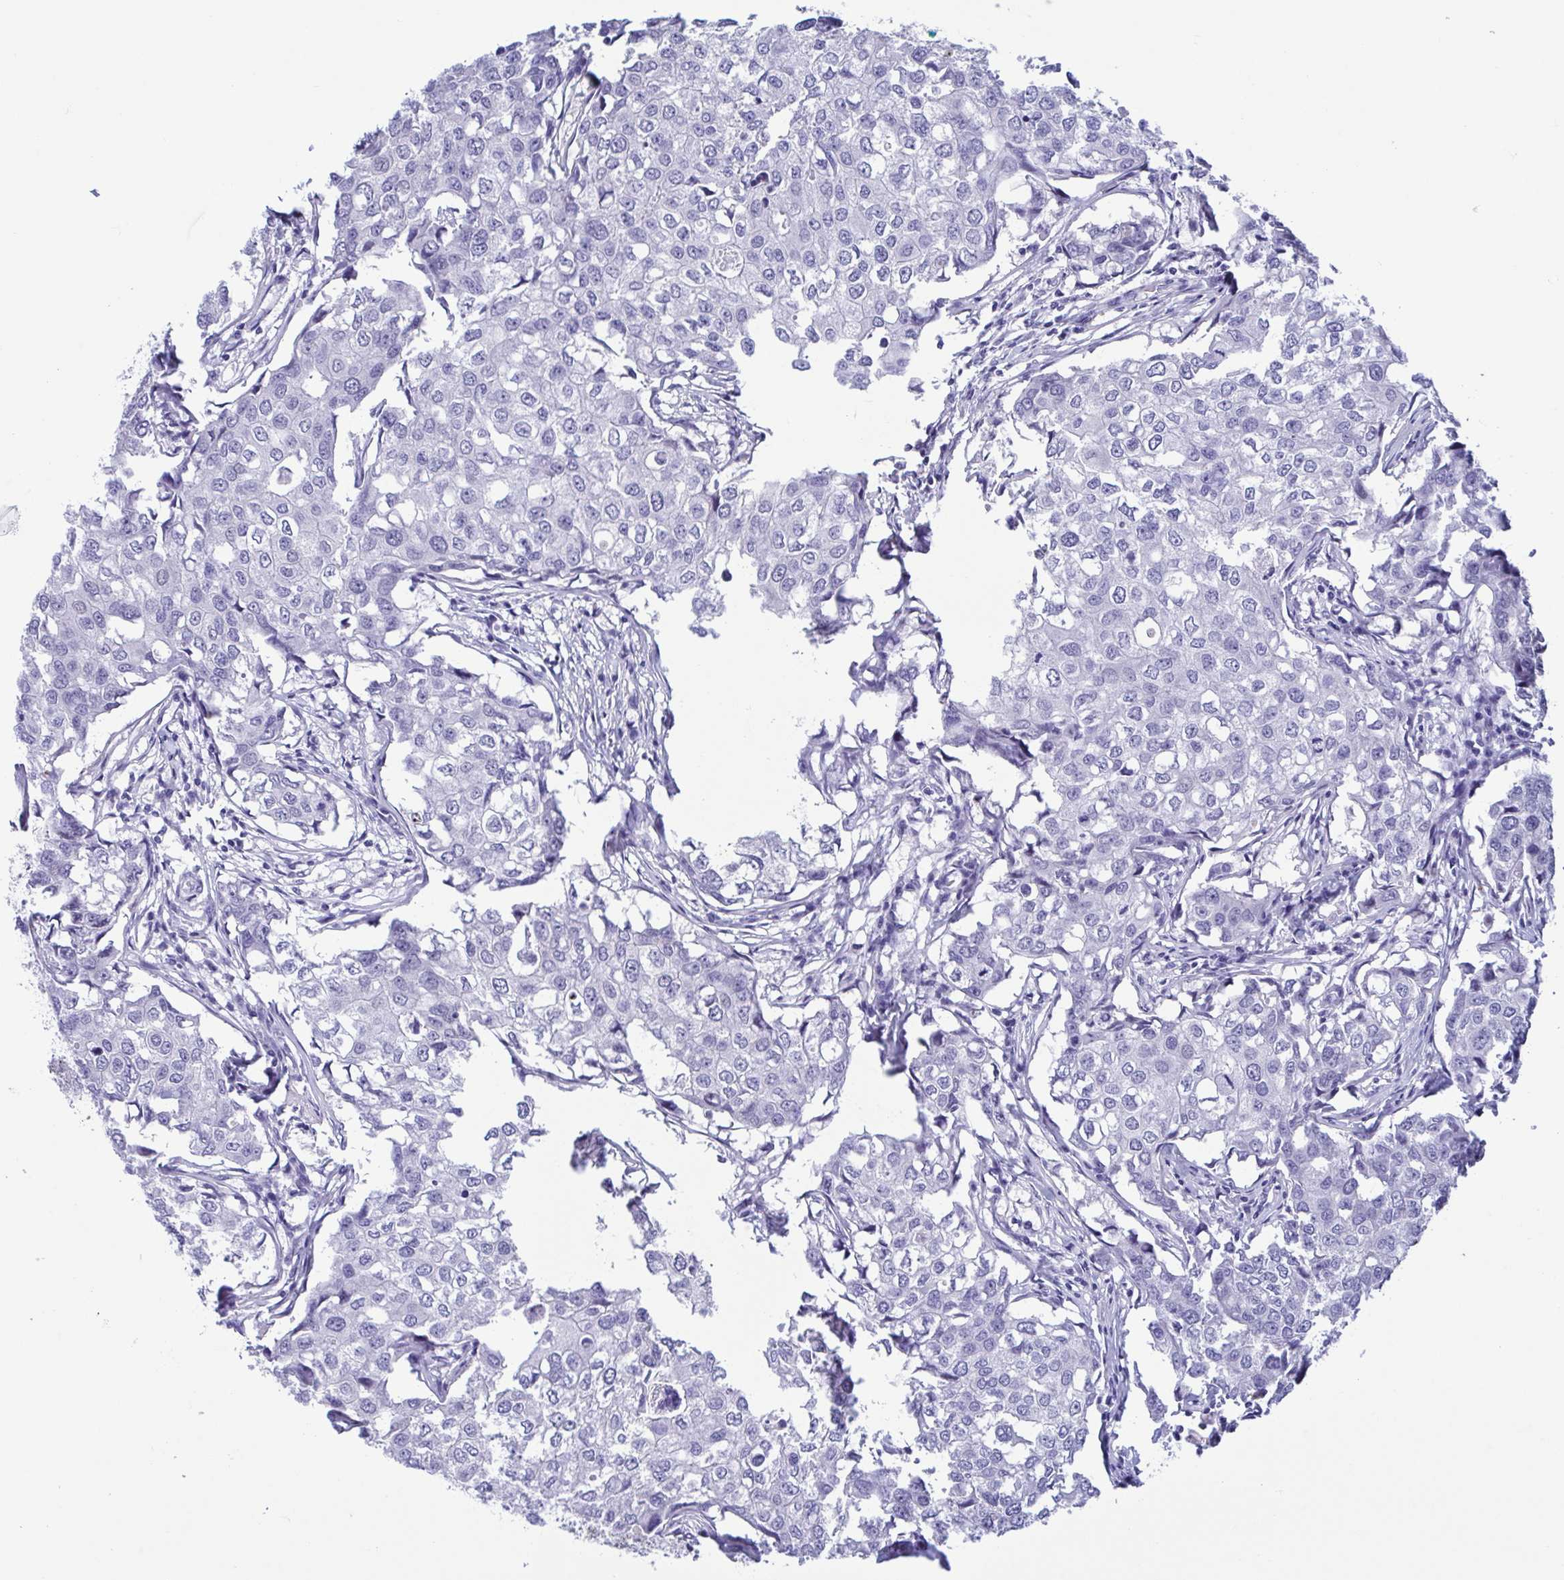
{"staining": {"intensity": "negative", "quantity": "none", "location": "none"}, "tissue": "breast cancer", "cell_type": "Tumor cells", "image_type": "cancer", "snomed": [{"axis": "morphology", "description": "Duct carcinoma"}, {"axis": "topography", "description": "Breast"}], "caption": "The histopathology image shows no significant staining in tumor cells of breast cancer.", "gene": "PERM1", "patient": {"sex": "female", "age": 27}}